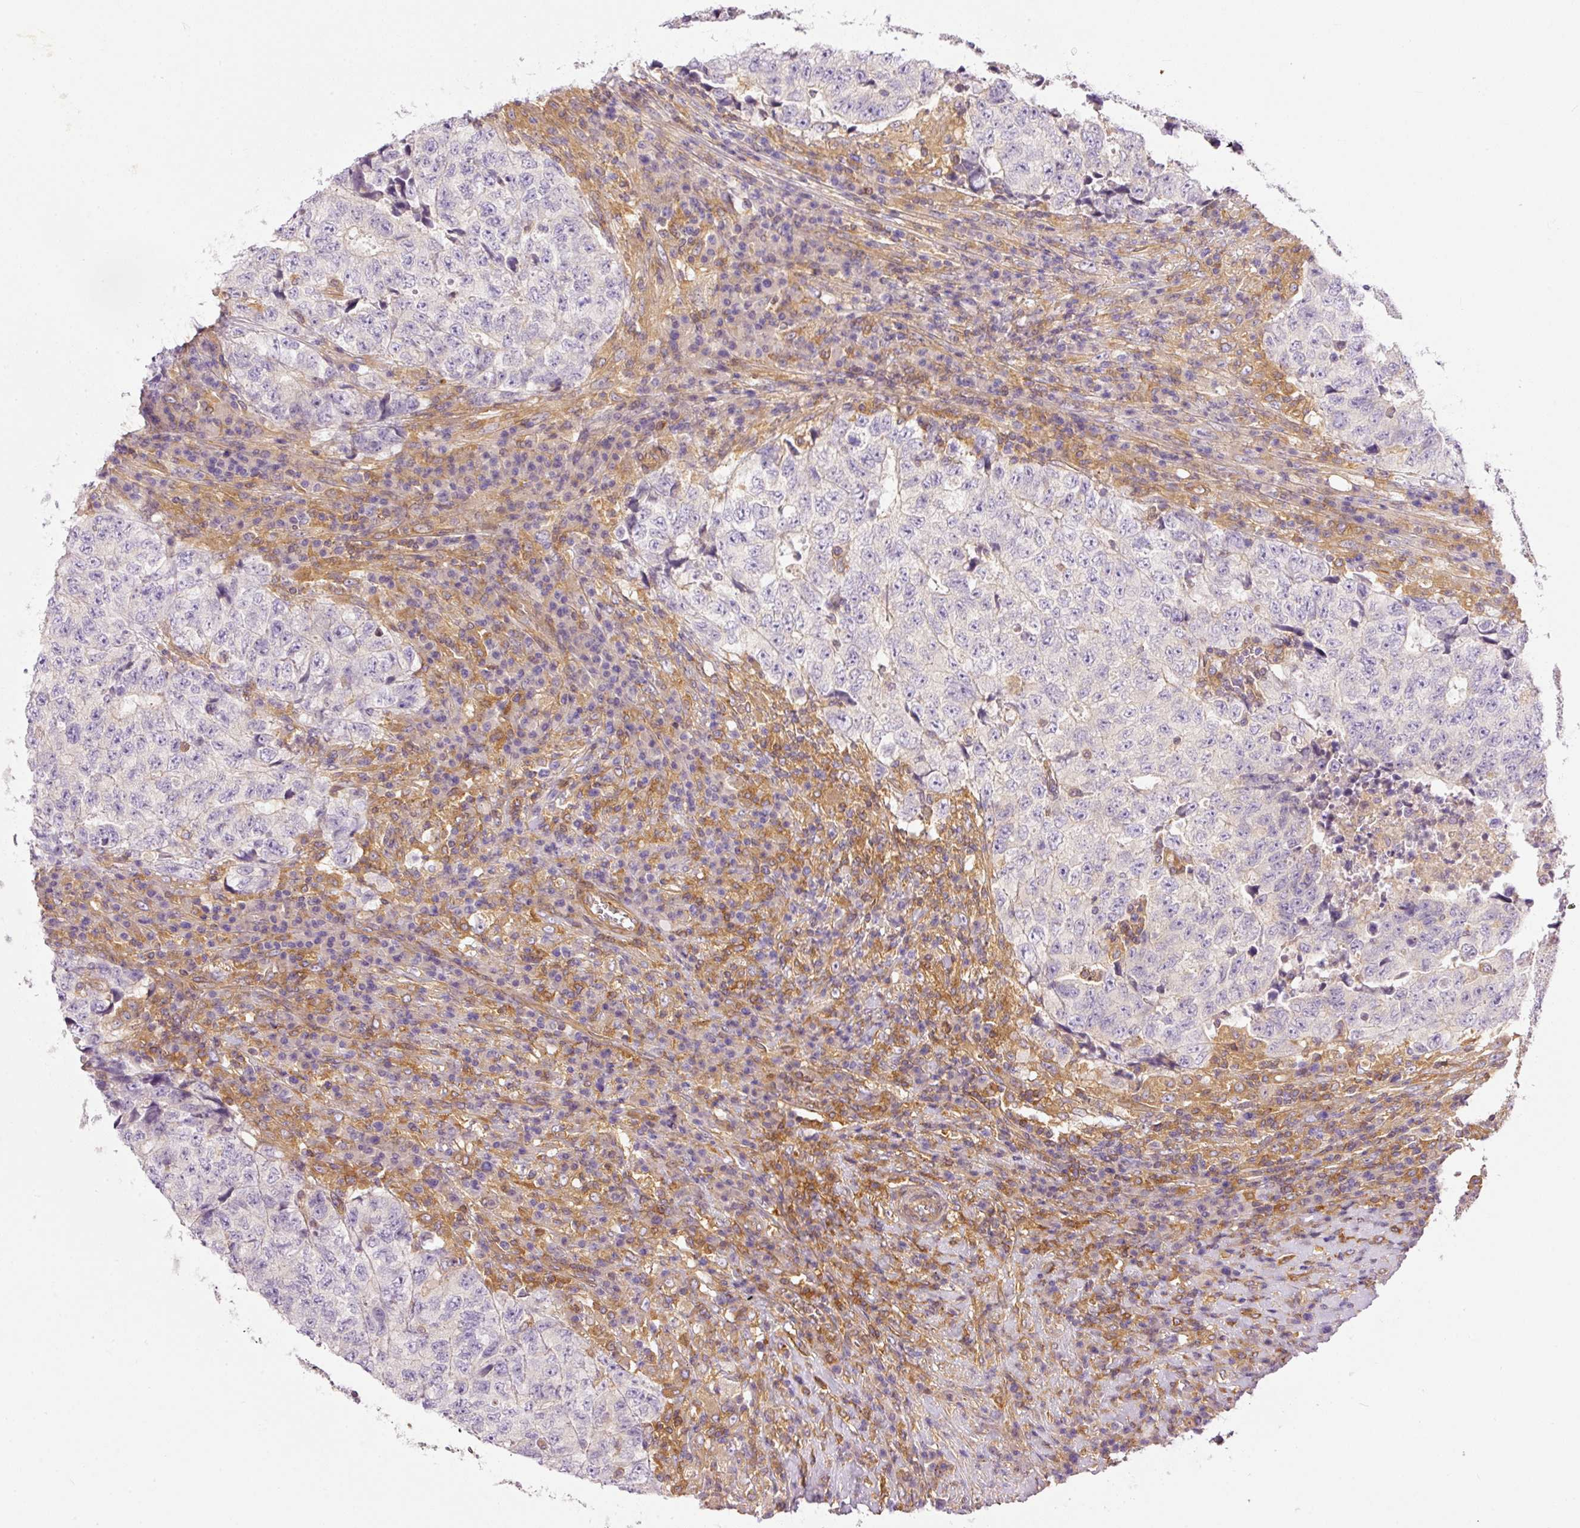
{"staining": {"intensity": "negative", "quantity": "none", "location": "none"}, "tissue": "testis cancer", "cell_type": "Tumor cells", "image_type": "cancer", "snomed": [{"axis": "morphology", "description": "Necrosis, NOS"}, {"axis": "morphology", "description": "Carcinoma, Embryonal, NOS"}, {"axis": "topography", "description": "Testis"}], "caption": "Immunohistochemistry (IHC) histopathology image of neoplastic tissue: embryonal carcinoma (testis) stained with DAB demonstrates no significant protein staining in tumor cells. (DAB (3,3'-diaminobenzidine) immunohistochemistry (IHC) visualized using brightfield microscopy, high magnification).", "gene": "TBC1D2B", "patient": {"sex": "male", "age": 19}}